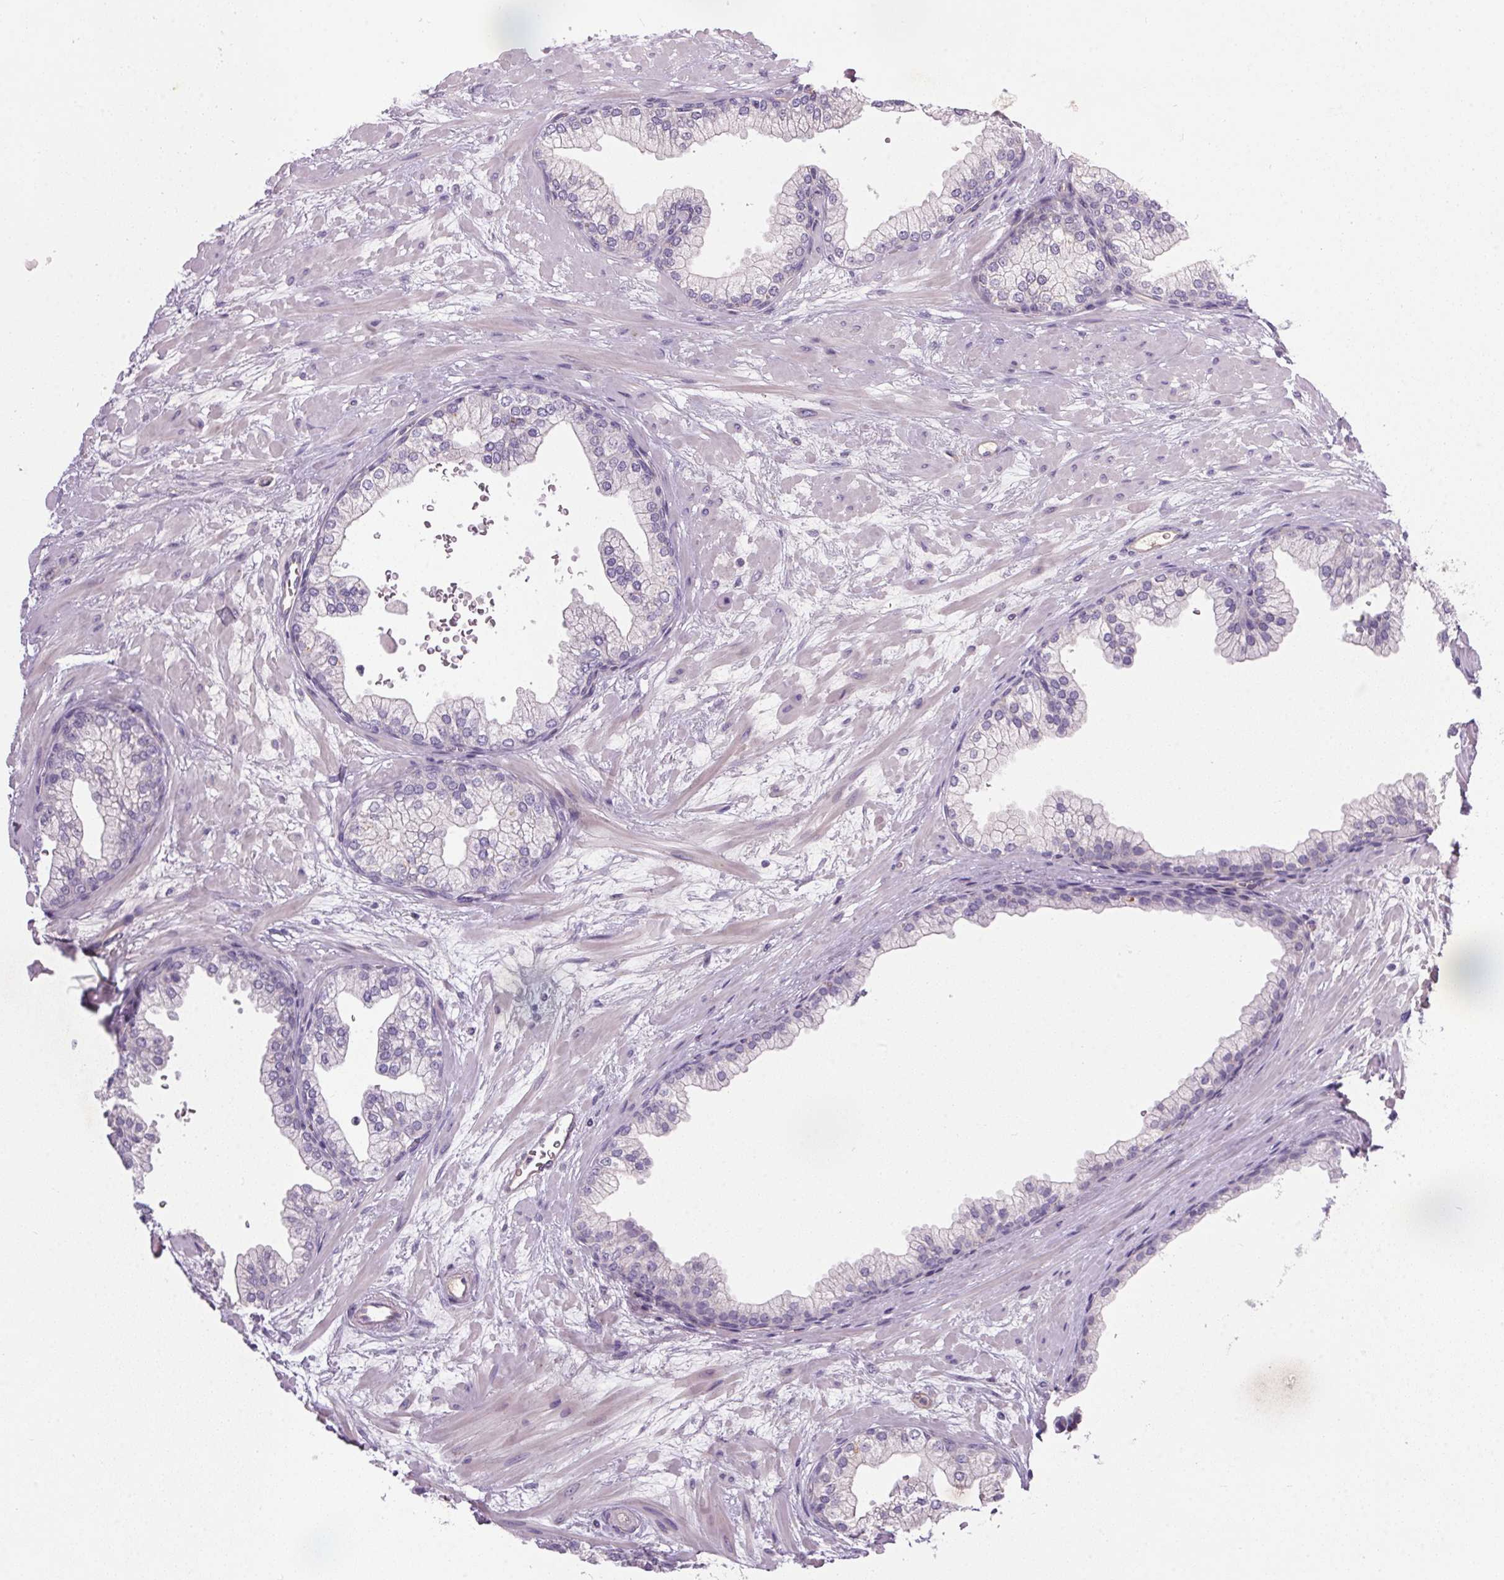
{"staining": {"intensity": "negative", "quantity": "none", "location": "none"}, "tissue": "prostate", "cell_type": "Glandular cells", "image_type": "normal", "snomed": [{"axis": "morphology", "description": "Normal tissue, NOS"}, {"axis": "topography", "description": "Prostate"}, {"axis": "topography", "description": "Peripheral nerve tissue"}], "caption": "A micrograph of human prostate is negative for staining in glandular cells. Brightfield microscopy of immunohistochemistry (IHC) stained with DAB (3,3'-diaminobenzidine) (brown) and hematoxylin (blue), captured at high magnification.", "gene": "APOC4", "patient": {"sex": "male", "age": 61}}